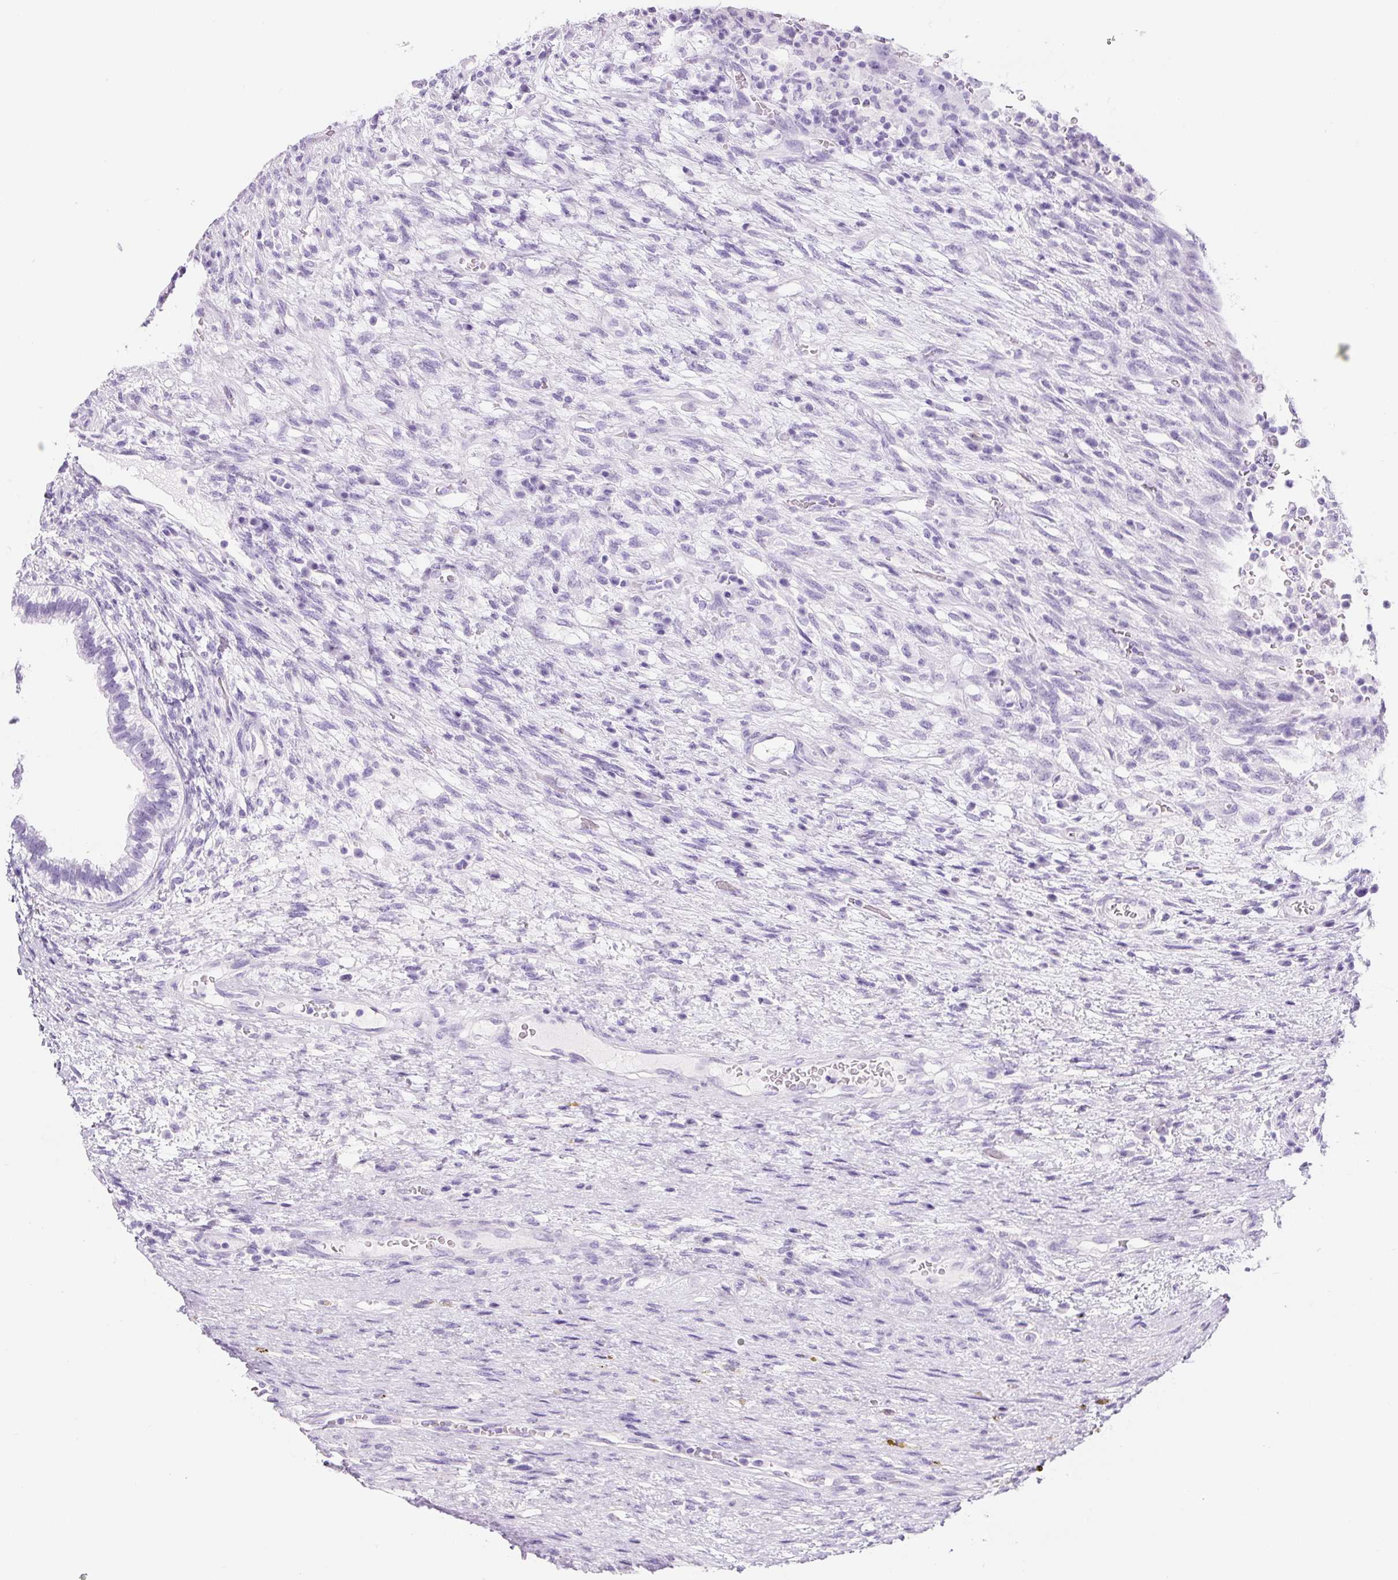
{"staining": {"intensity": "negative", "quantity": "none", "location": "none"}, "tissue": "testis cancer", "cell_type": "Tumor cells", "image_type": "cancer", "snomed": [{"axis": "morphology", "description": "Carcinoma, Embryonal, NOS"}, {"axis": "topography", "description": "Testis"}], "caption": "This is an IHC image of human embryonal carcinoma (testis). There is no positivity in tumor cells.", "gene": "TMEM151B", "patient": {"sex": "male", "age": 26}}